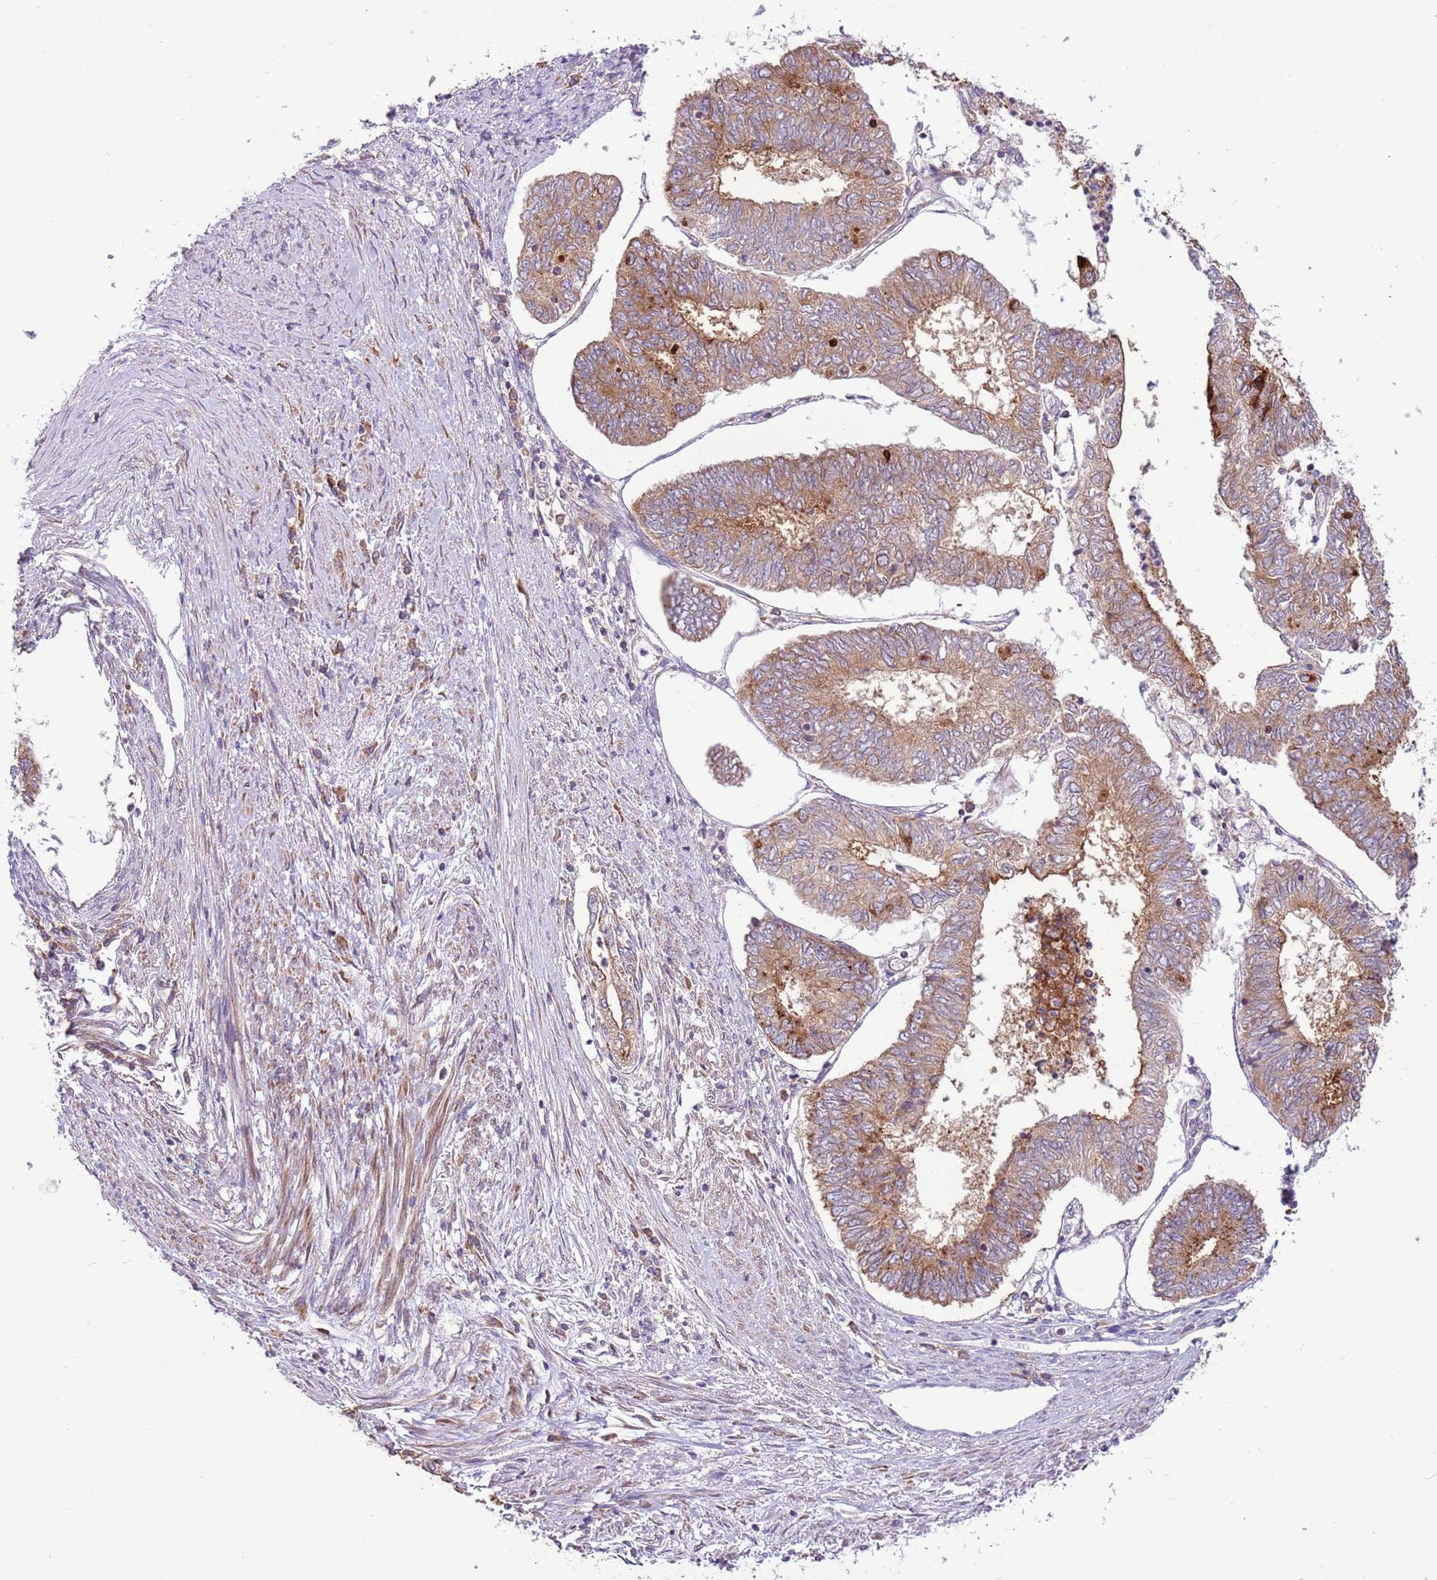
{"staining": {"intensity": "moderate", "quantity": ">75%", "location": "cytoplasmic/membranous"}, "tissue": "endometrial cancer", "cell_type": "Tumor cells", "image_type": "cancer", "snomed": [{"axis": "morphology", "description": "Adenocarcinoma, NOS"}, {"axis": "topography", "description": "Endometrium"}], "caption": "Approximately >75% of tumor cells in endometrial cancer exhibit moderate cytoplasmic/membranous protein expression as visualized by brown immunohistochemical staining.", "gene": "DDX19B", "patient": {"sex": "female", "age": 68}}